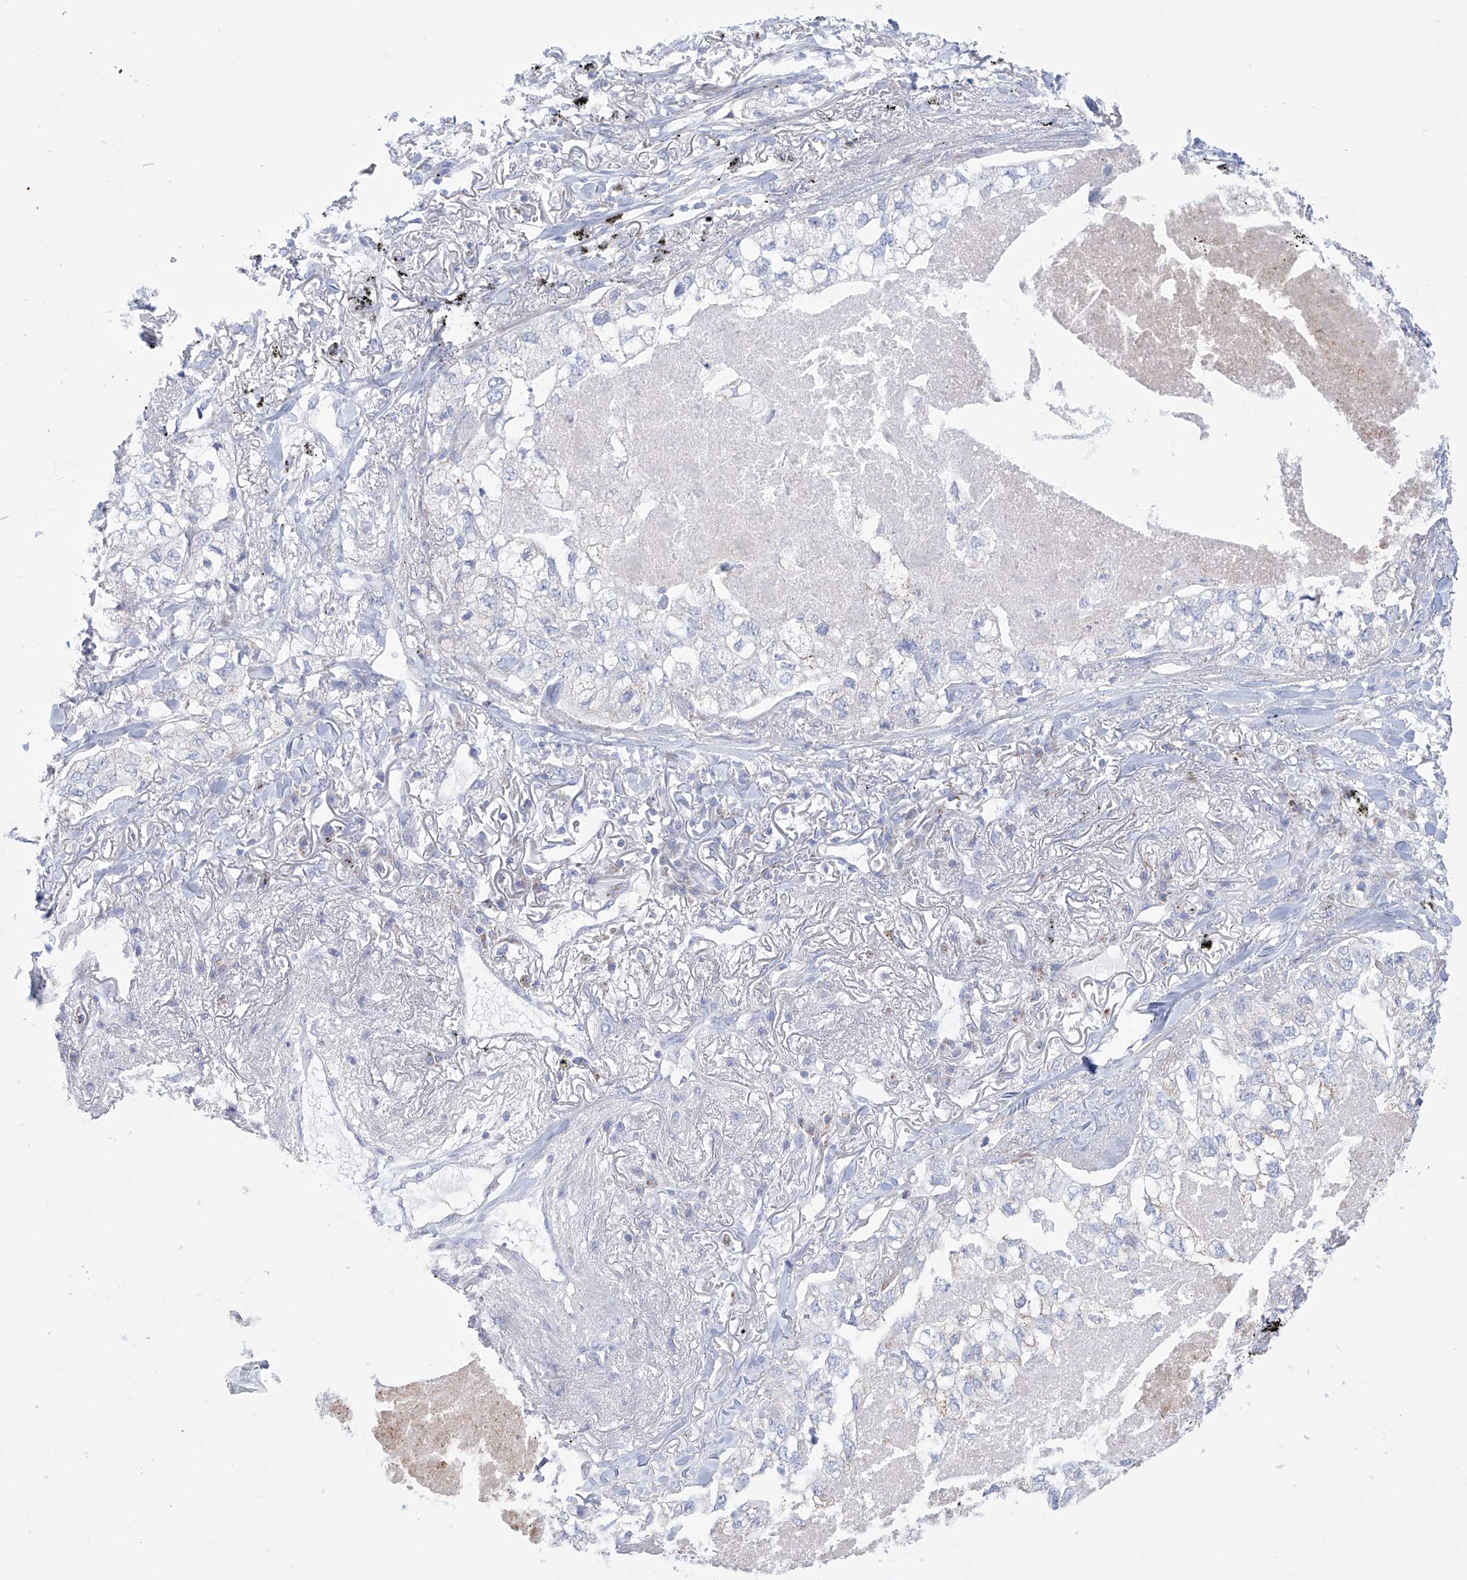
{"staining": {"intensity": "moderate", "quantity": "25%-75%", "location": "cytoplasmic/membranous"}, "tissue": "lung cancer", "cell_type": "Tumor cells", "image_type": "cancer", "snomed": [{"axis": "morphology", "description": "Adenocarcinoma, NOS"}, {"axis": "topography", "description": "Lung"}], "caption": "A brown stain labels moderate cytoplasmic/membranous positivity of a protein in lung adenocarcinoma tumor cells.", "gene": "ALDH6A1", "patient": {"sex": "male", "age": 65}}